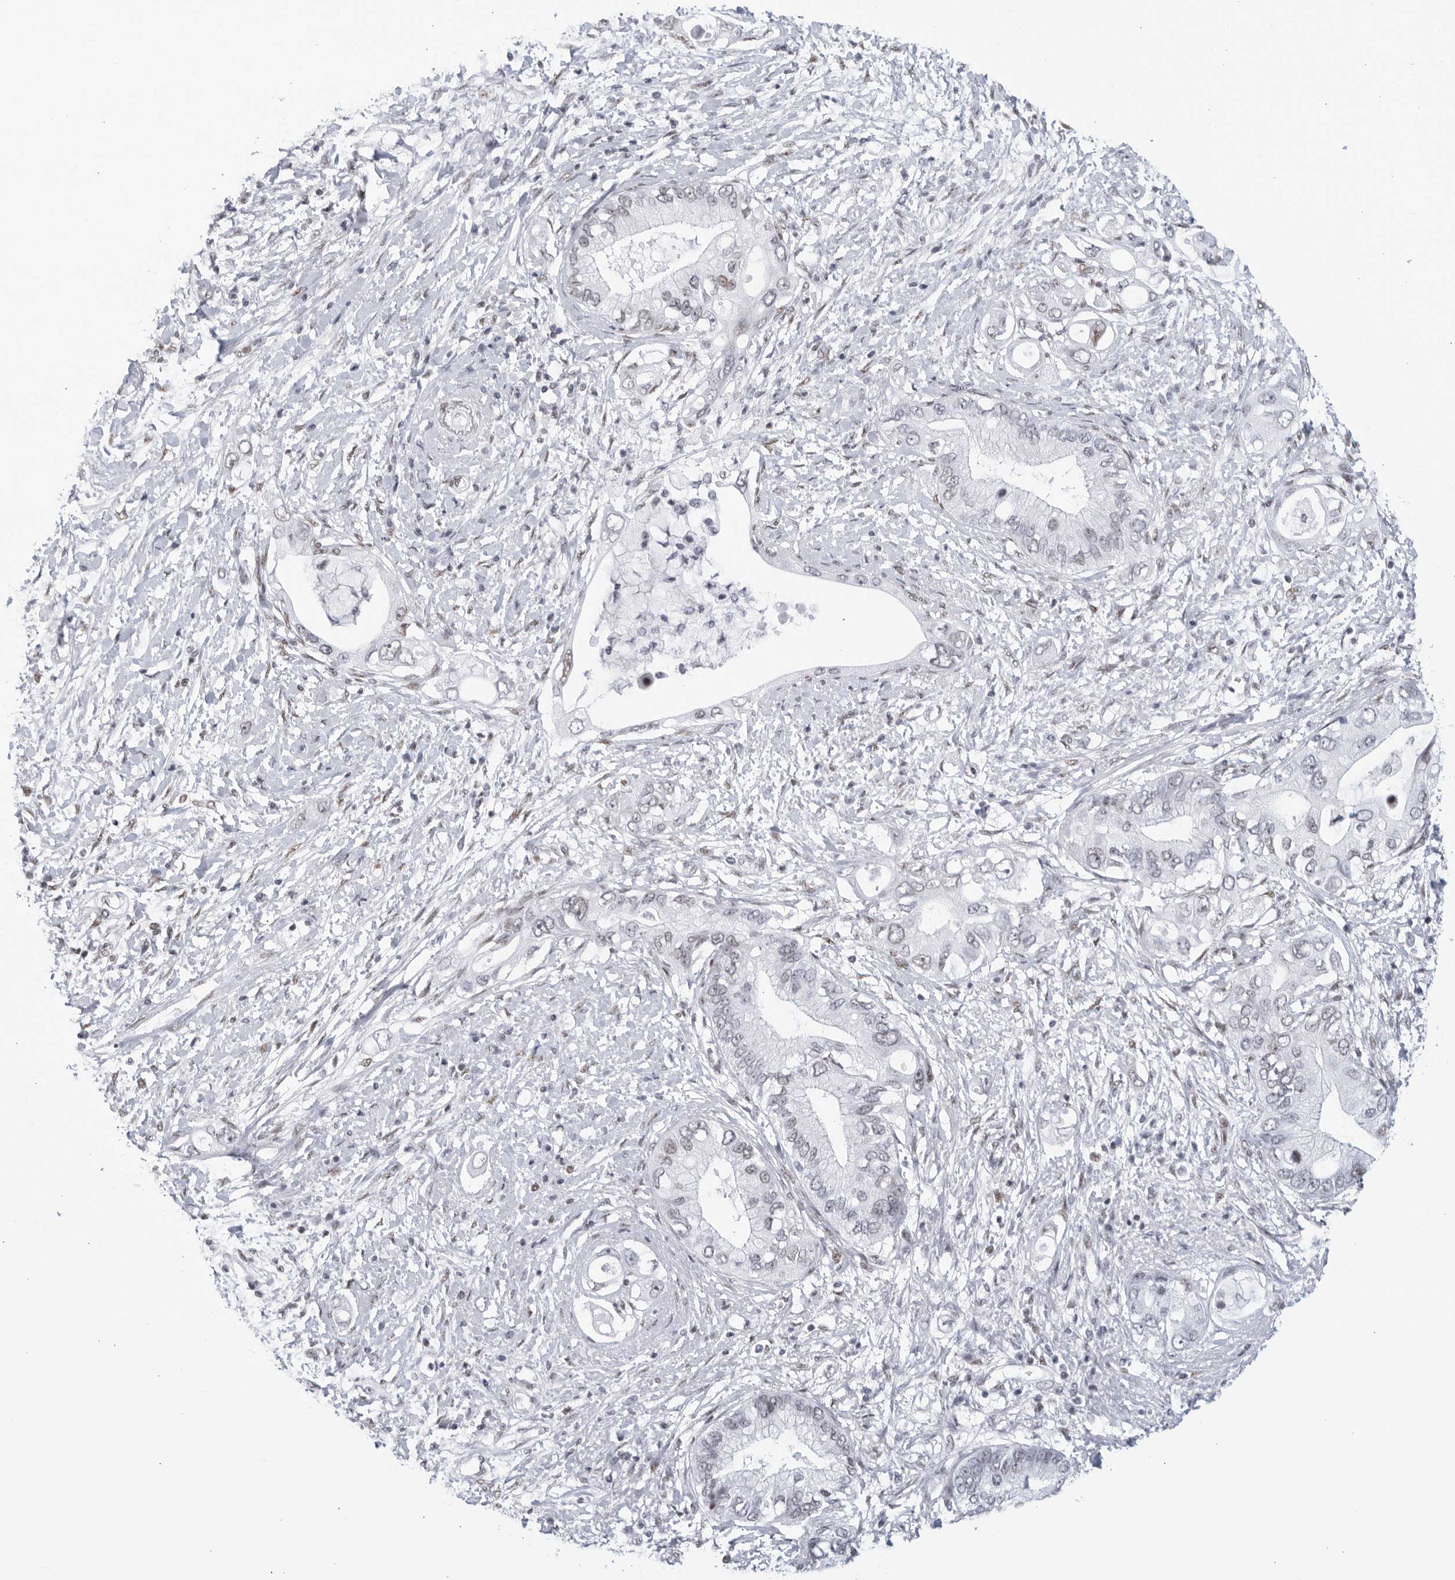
{"staining": {"intensity": "moderate", "quantity": "<25%", "location": "nuclear"}, "tissue": "pancreatic cancer", "cell_type": "Tumor cells", "image_type": "cancer", "snomed": [{"axis": "morphology", "description": "Inflammation, NOS"}, {"axis": "morphology", "description": "Adenocarcinoma, NOS"}, {"axis": "topography", "description": "Pancreas"}], "caption": "High-magnification brightfield microscopy of pancreatic adenocarcinoma stained with DAB (brown) and counterstained with hematoxylin (blue). tumor cells exhibit moderate nuclear positivity is identified in about<25% of cells. The protein is shown in brown color, while the nuclei are stained blue.", "gene": "HP1BP3", "patient": {"sex": "female", "age": 56}}